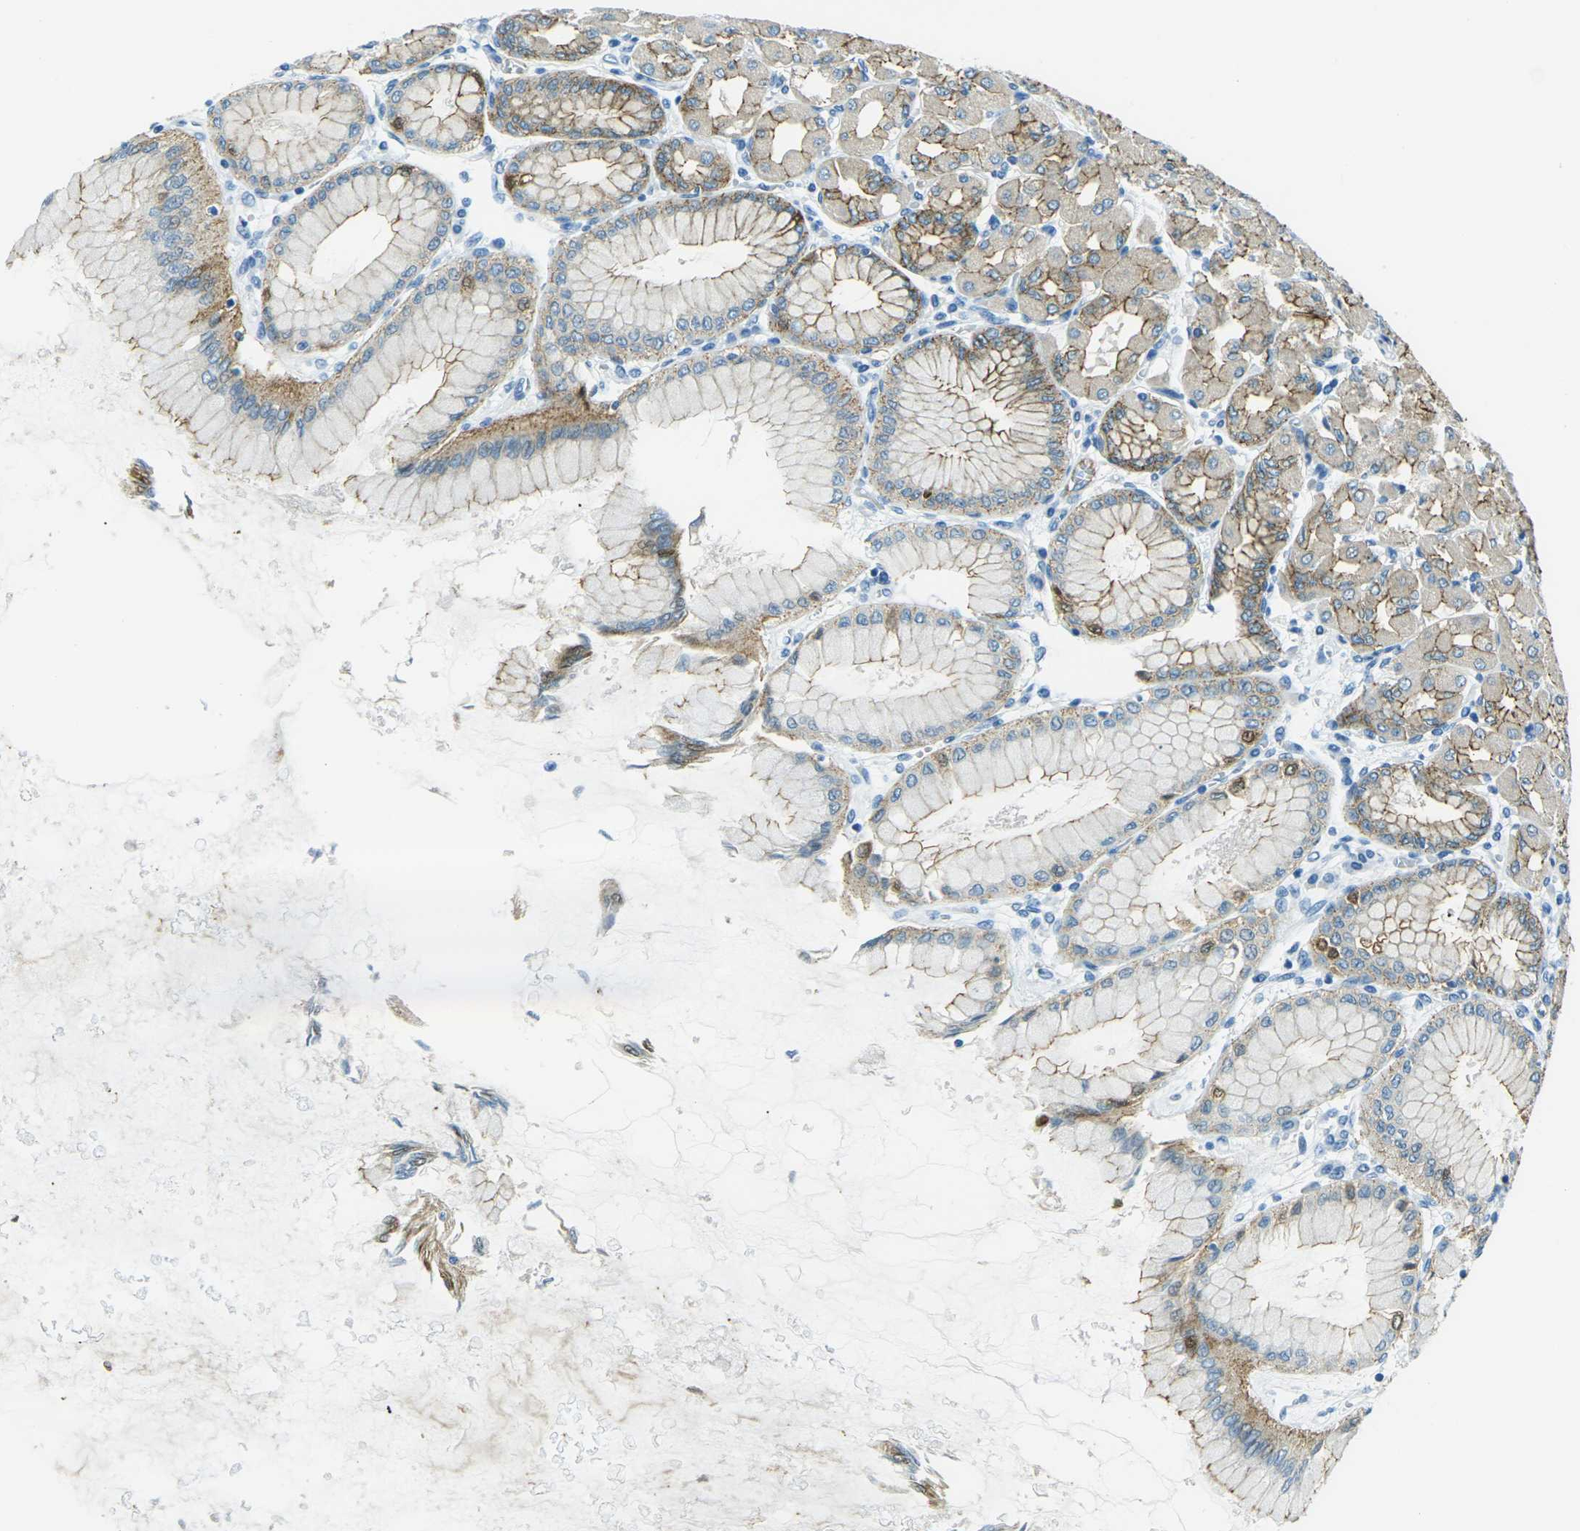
{"staining": {"intensity": "strong", "quantity": ">75%", "location": "cytoplasmic/membranous"}, "tissue": "stomach", "cell_type": "Glandular cells", "image_type": "normal", "snomed": [{"axis": "morphology", "description": "Normal tissue, NOS"}, {"axis": "topography", "description": "Stomach, upper"}], "caption": "Strong cytoplasmic/membranous staining for a protein is identified in about >75% of glandular cells of normal stomach using immunohistochemistry.", "gene": "OCLN", "patient": {"sex": "female", "age": 56}}